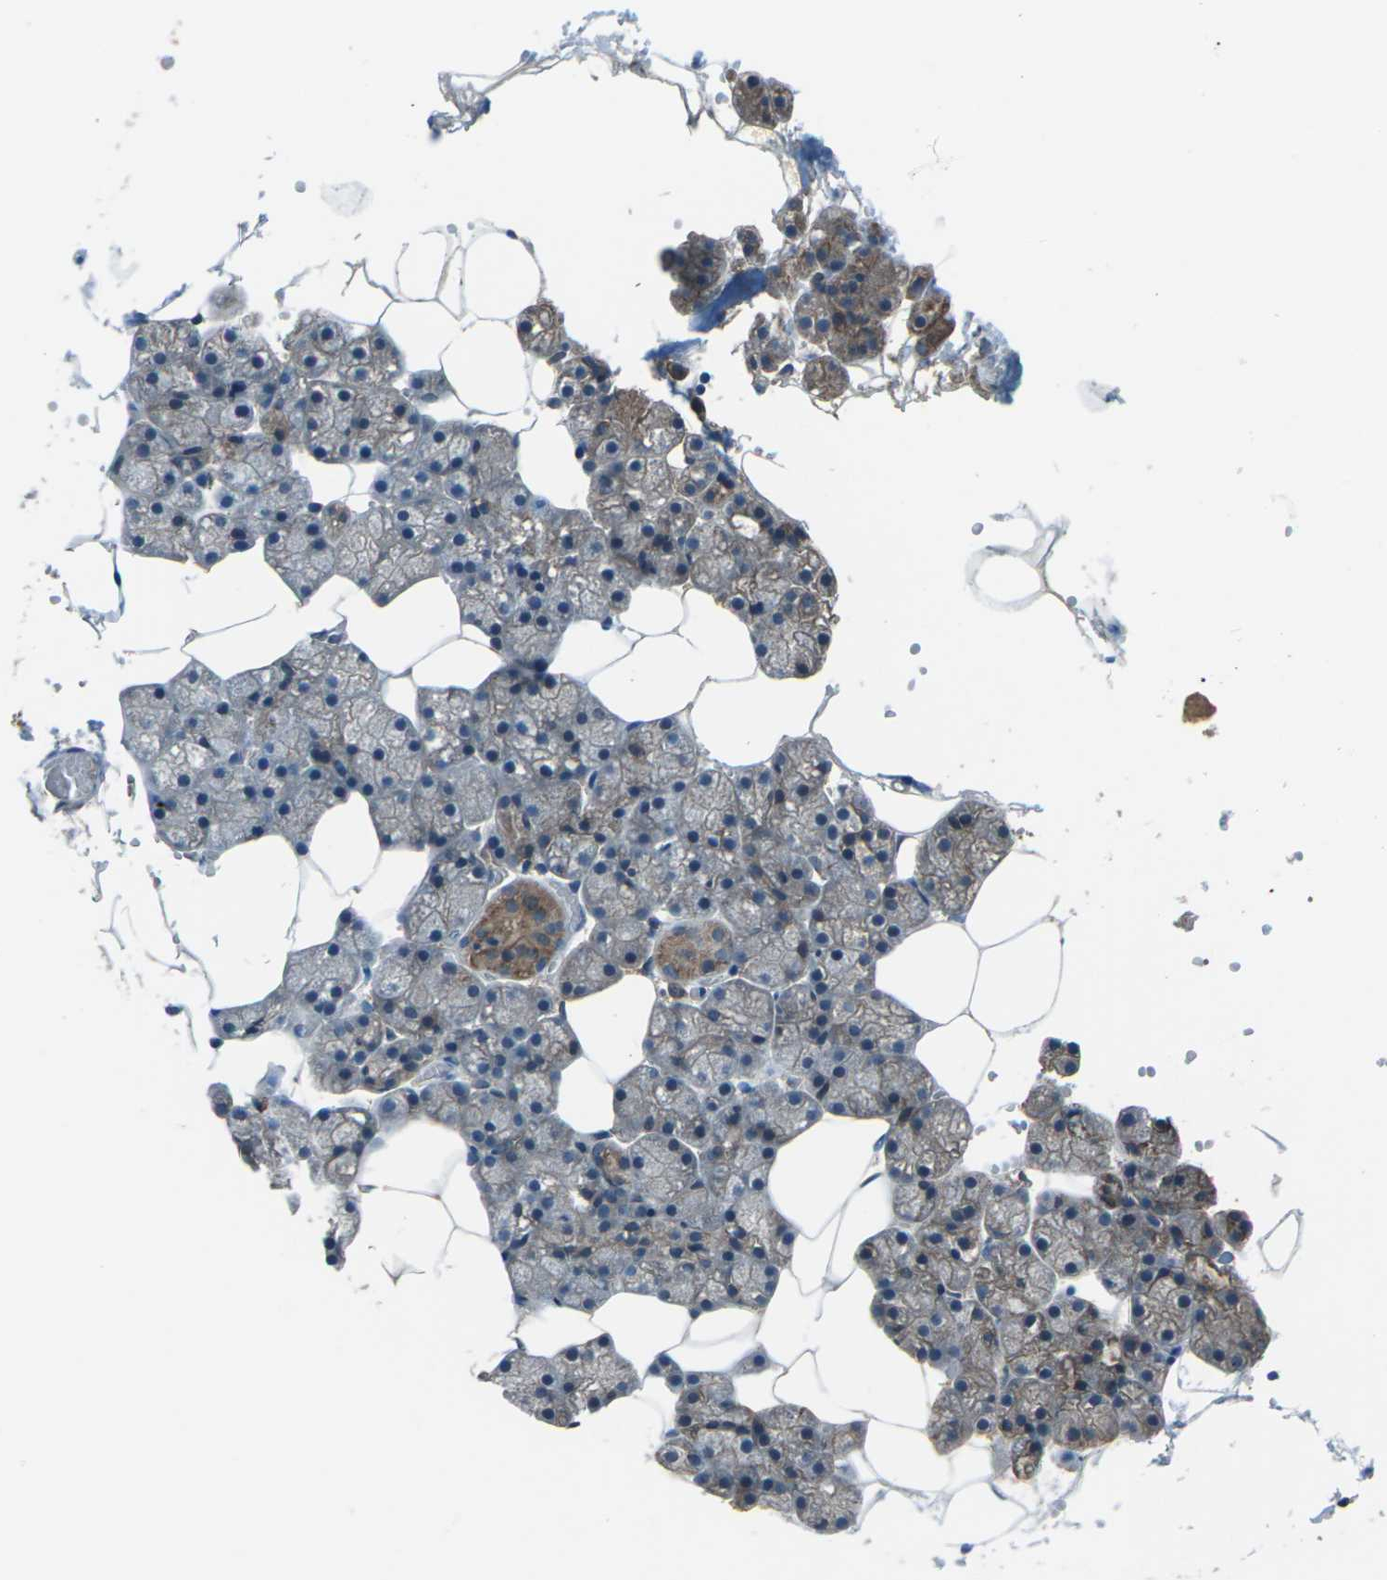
{"staining": {"intensity": "moderate", "quantity": "25%-75%", "location": "cytoplasmic/membranous"}, "tissue": "salivary gland", "cell_type": "Glandular cells", "image_type": "normal", "snomed": [{"axis": "morphology", "description": "Normal tissue, NOS"}, {"axis": "topography", "description": "Salivary gland"}], "caption": "Moderate cytoplasmic/membranous protein positivity is present in about 25%-75% of glandular cells in salivary gland. The protein of interest is stained brown, and the nuclei are stained in blue (DAB IHC with brightfield microscopy, high magnification).", "gene": "CMTM4", "patient": {"sex": "male", "age": 62}}